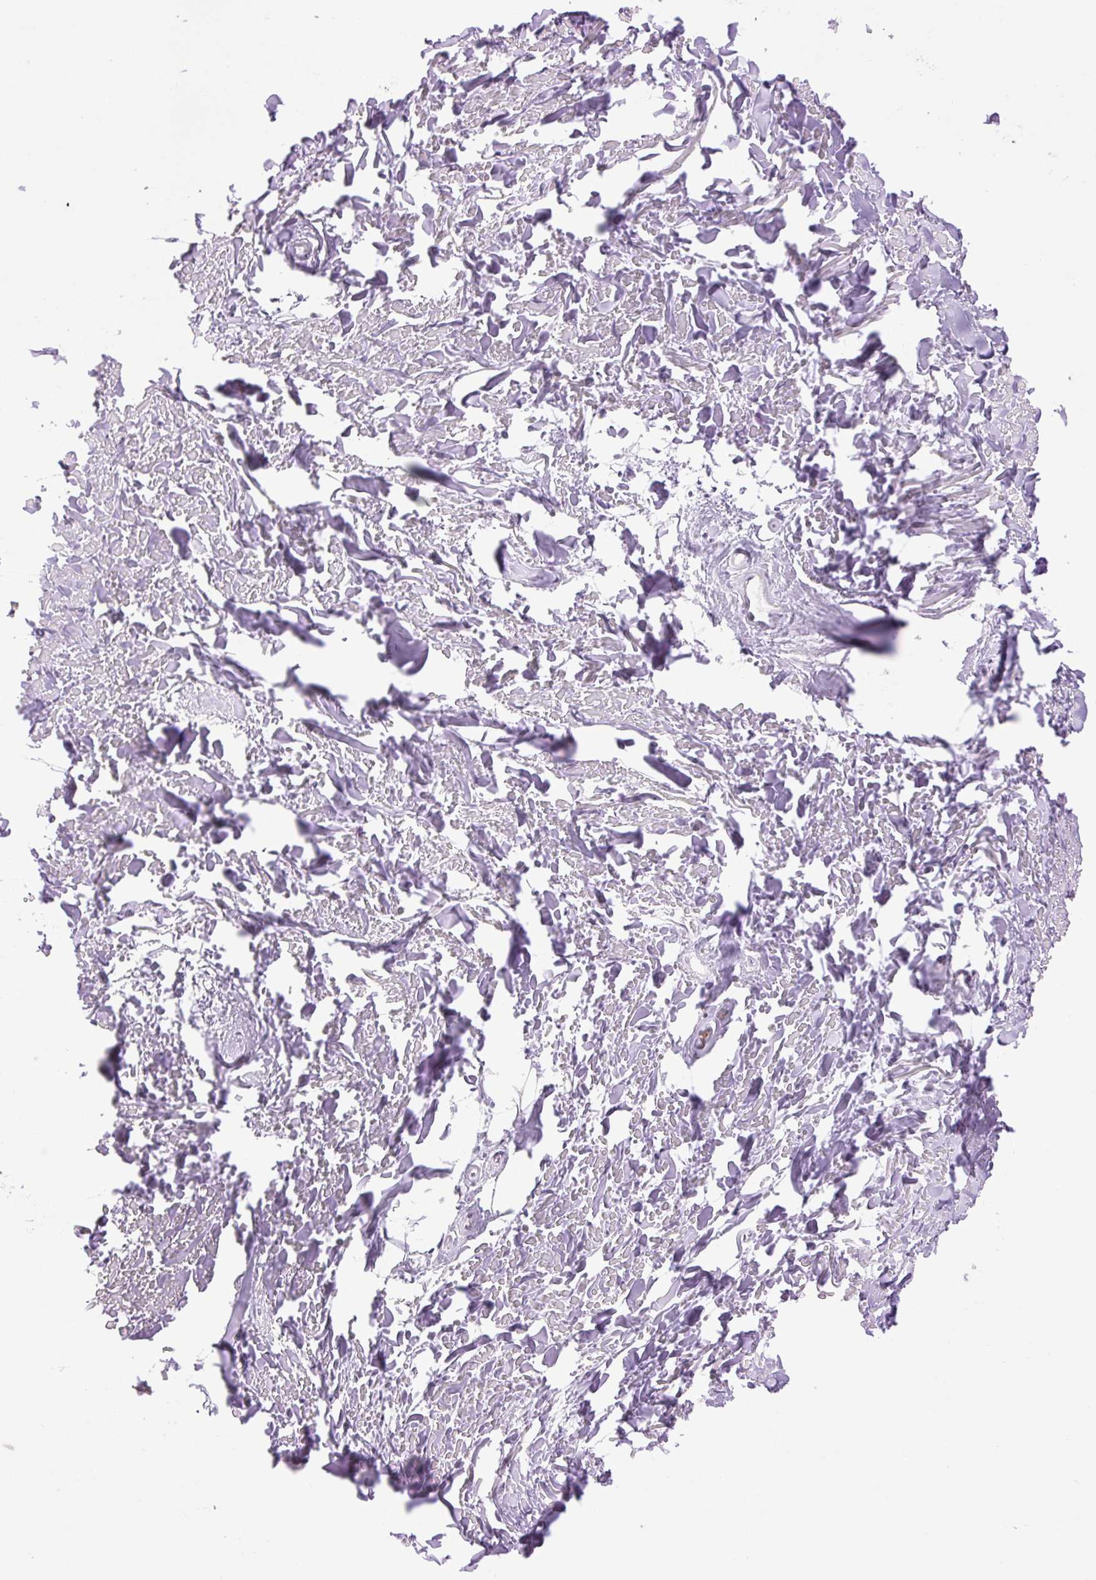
{"staining": {"intensity": "moderate", "quantity": "25%-75%", "location": "cytoplasmic/membranous"}, "tissue": "adipose tissue", "cell_type": "Adipocytes", "image_type": "normal", "snomed": [{"axis": "morphology", "description": "Normal tissue, NOS"}, {"axis": "topography", "description": "Cartilage tissue"}], "caption": "Adipose tissue stained with immunohistochemistry reveals moderate cytoplasmic/membranous positivity in about 25%-75% of adipocytes. (DAB IHC with brightfield microscopy, high magnification).", "gene": "PLCG1", "patient": {"sex": "male", "age": 57}}